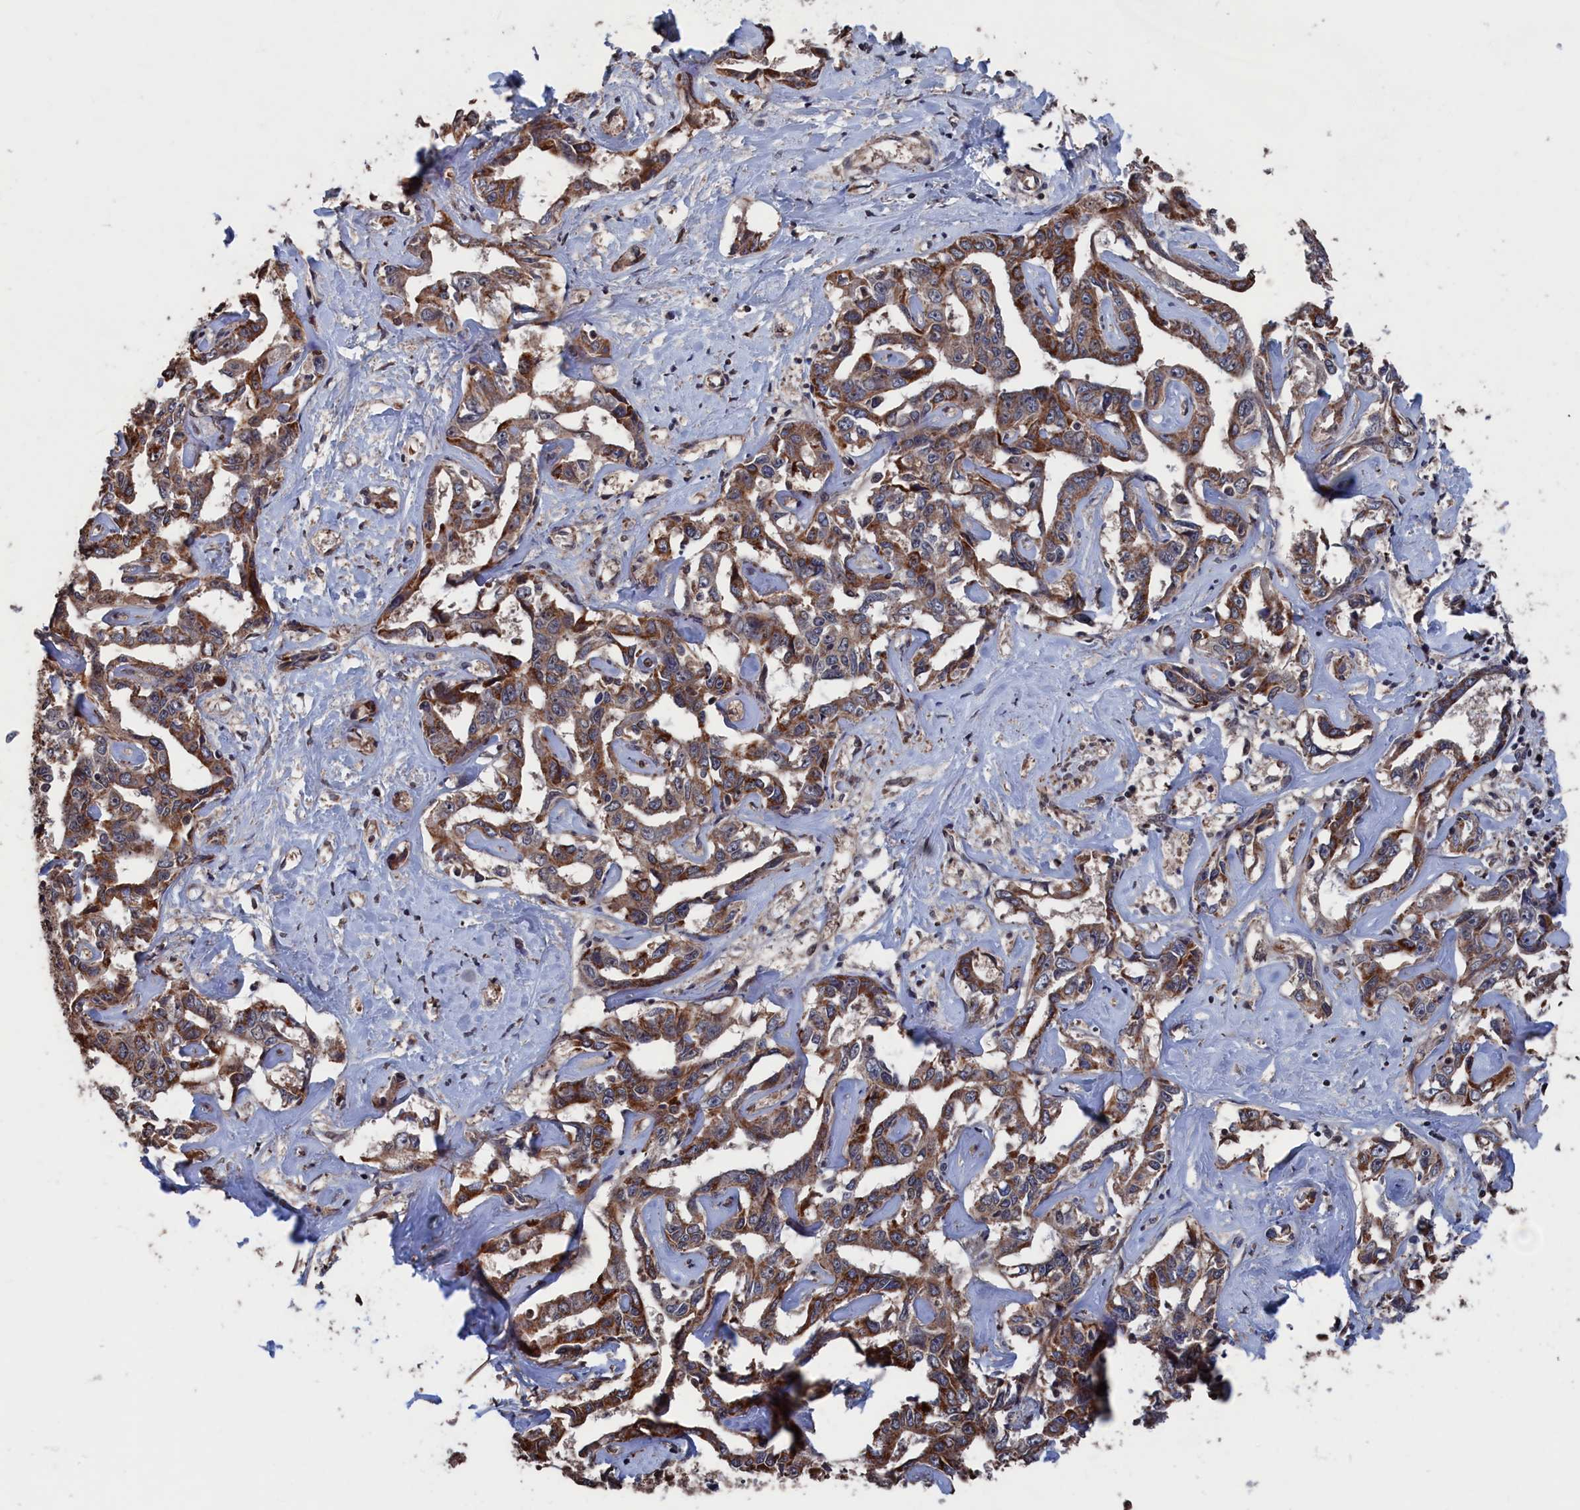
{"staining": {"intensity": "moderate", "quantity": ">75%", "location": "cytoplasmic/membranous"}, "tissue": "liver cancer", "cell_type": "Tumor cells", "image_type": "cancer", "snomed": [{"axis": "morphology", "description": "Cholangiocarcinoma"}, {"axis": "topography", "description": "Liver"}], "caption": "Immunohistochemical staining of liver cancer (cholangiocarcinoma) exhibits medium levels of moderate cytoplasmic/membranous expression in about >75% of tumor cells.", "gene": "PDE12", "patient": {"sex": "male", "age": 59}}